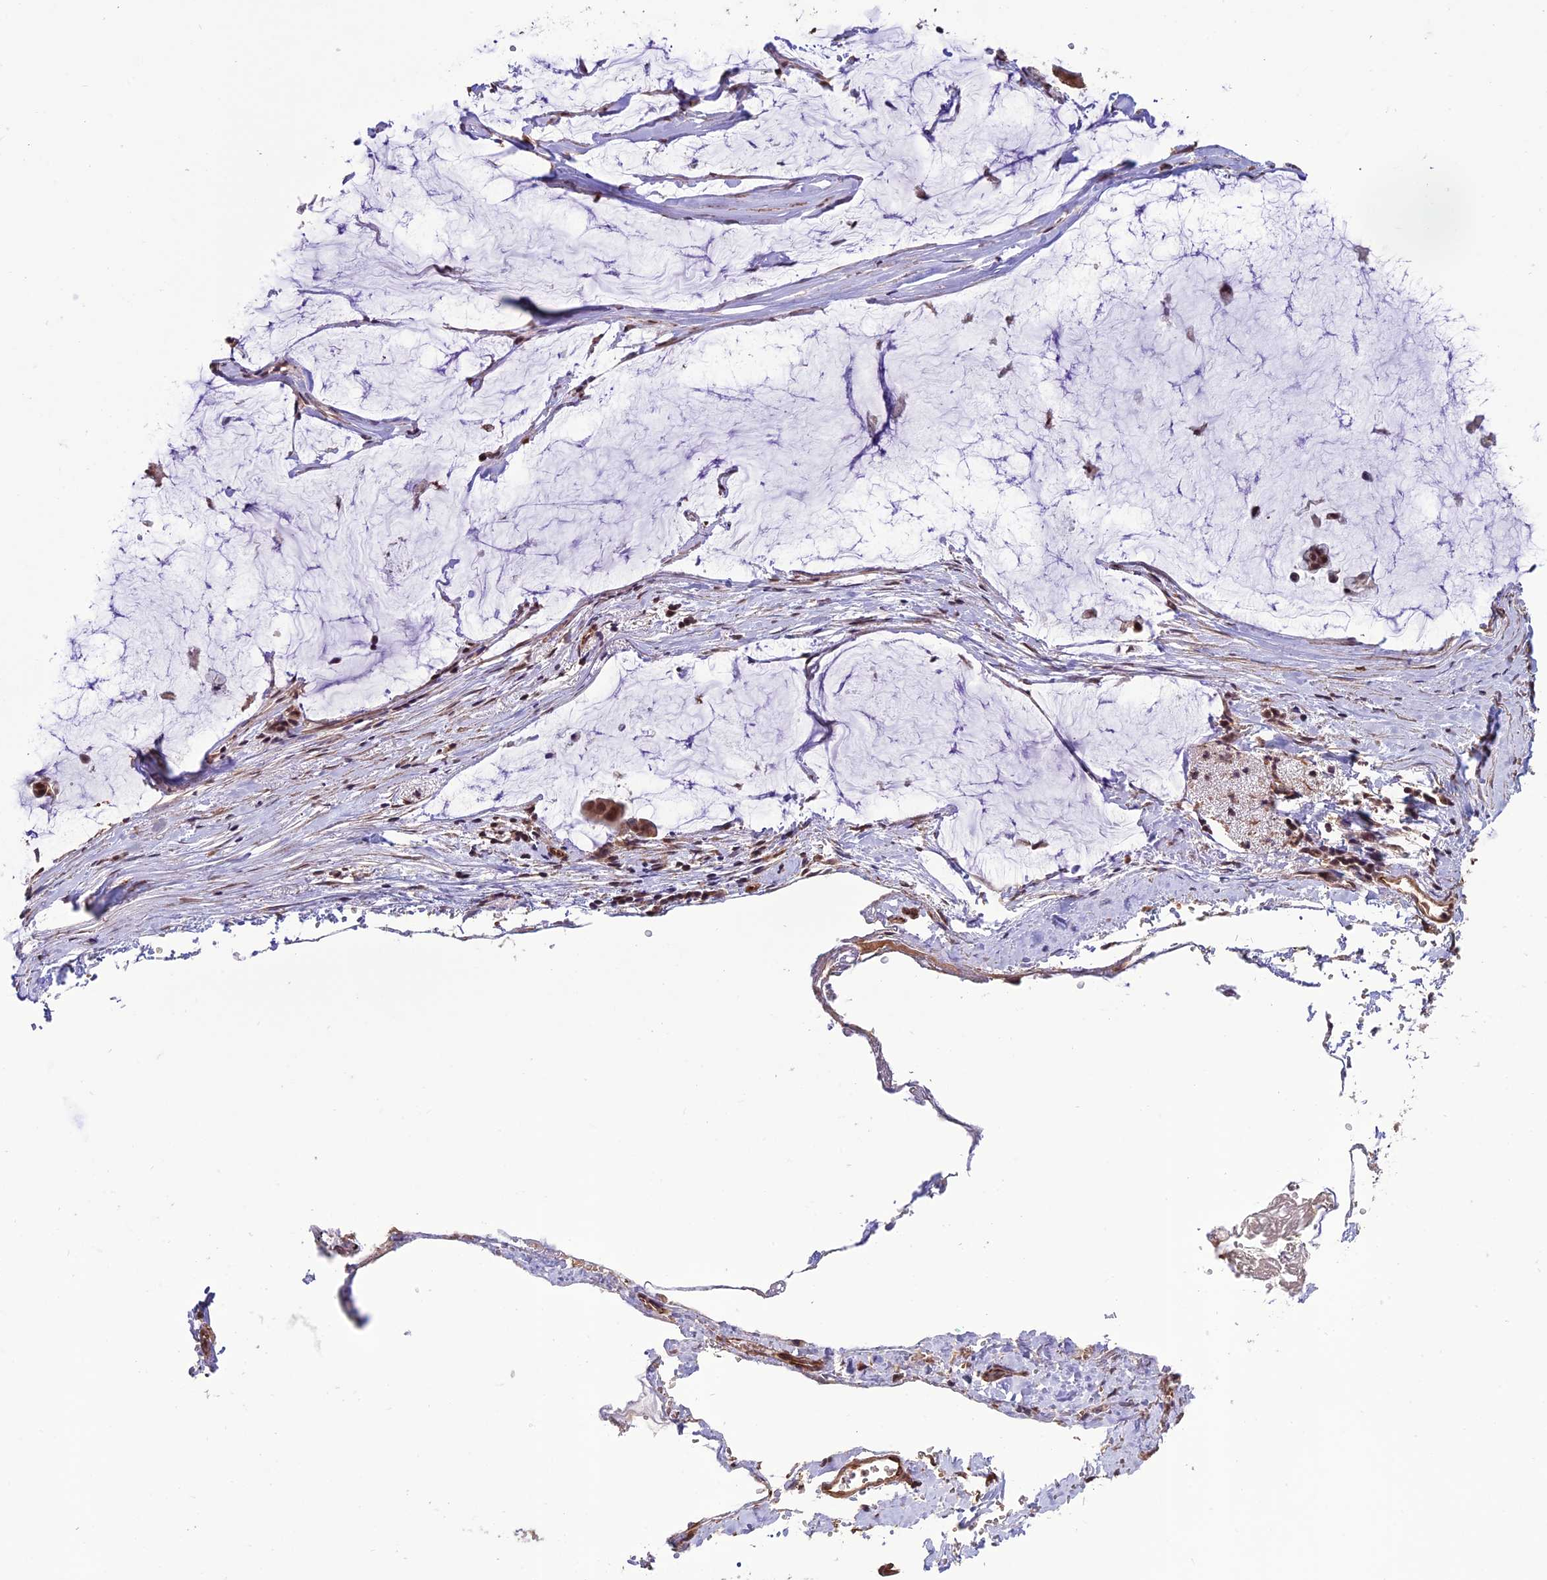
{"staining": {"intensity": "moderate", "quantity": ">75%", "location": "nuclear"}, "tissue": "ovarian cancer", "cell_type": "Tumor cells", "image_type": "cancer", "snomed": [{"axis": "morphology", "description": "Cystadenocarcinoma, mucinous, NOS"}, {"axis": "topography", "description": "Ovary"}], "caption": "This is an image of immunohistochemistry staining of ovarian cancer, which shows moderate staining in the nuclear of tumor cells.", "gene": "CABIN1", "patient": {"sex": "female", "age": 73}}